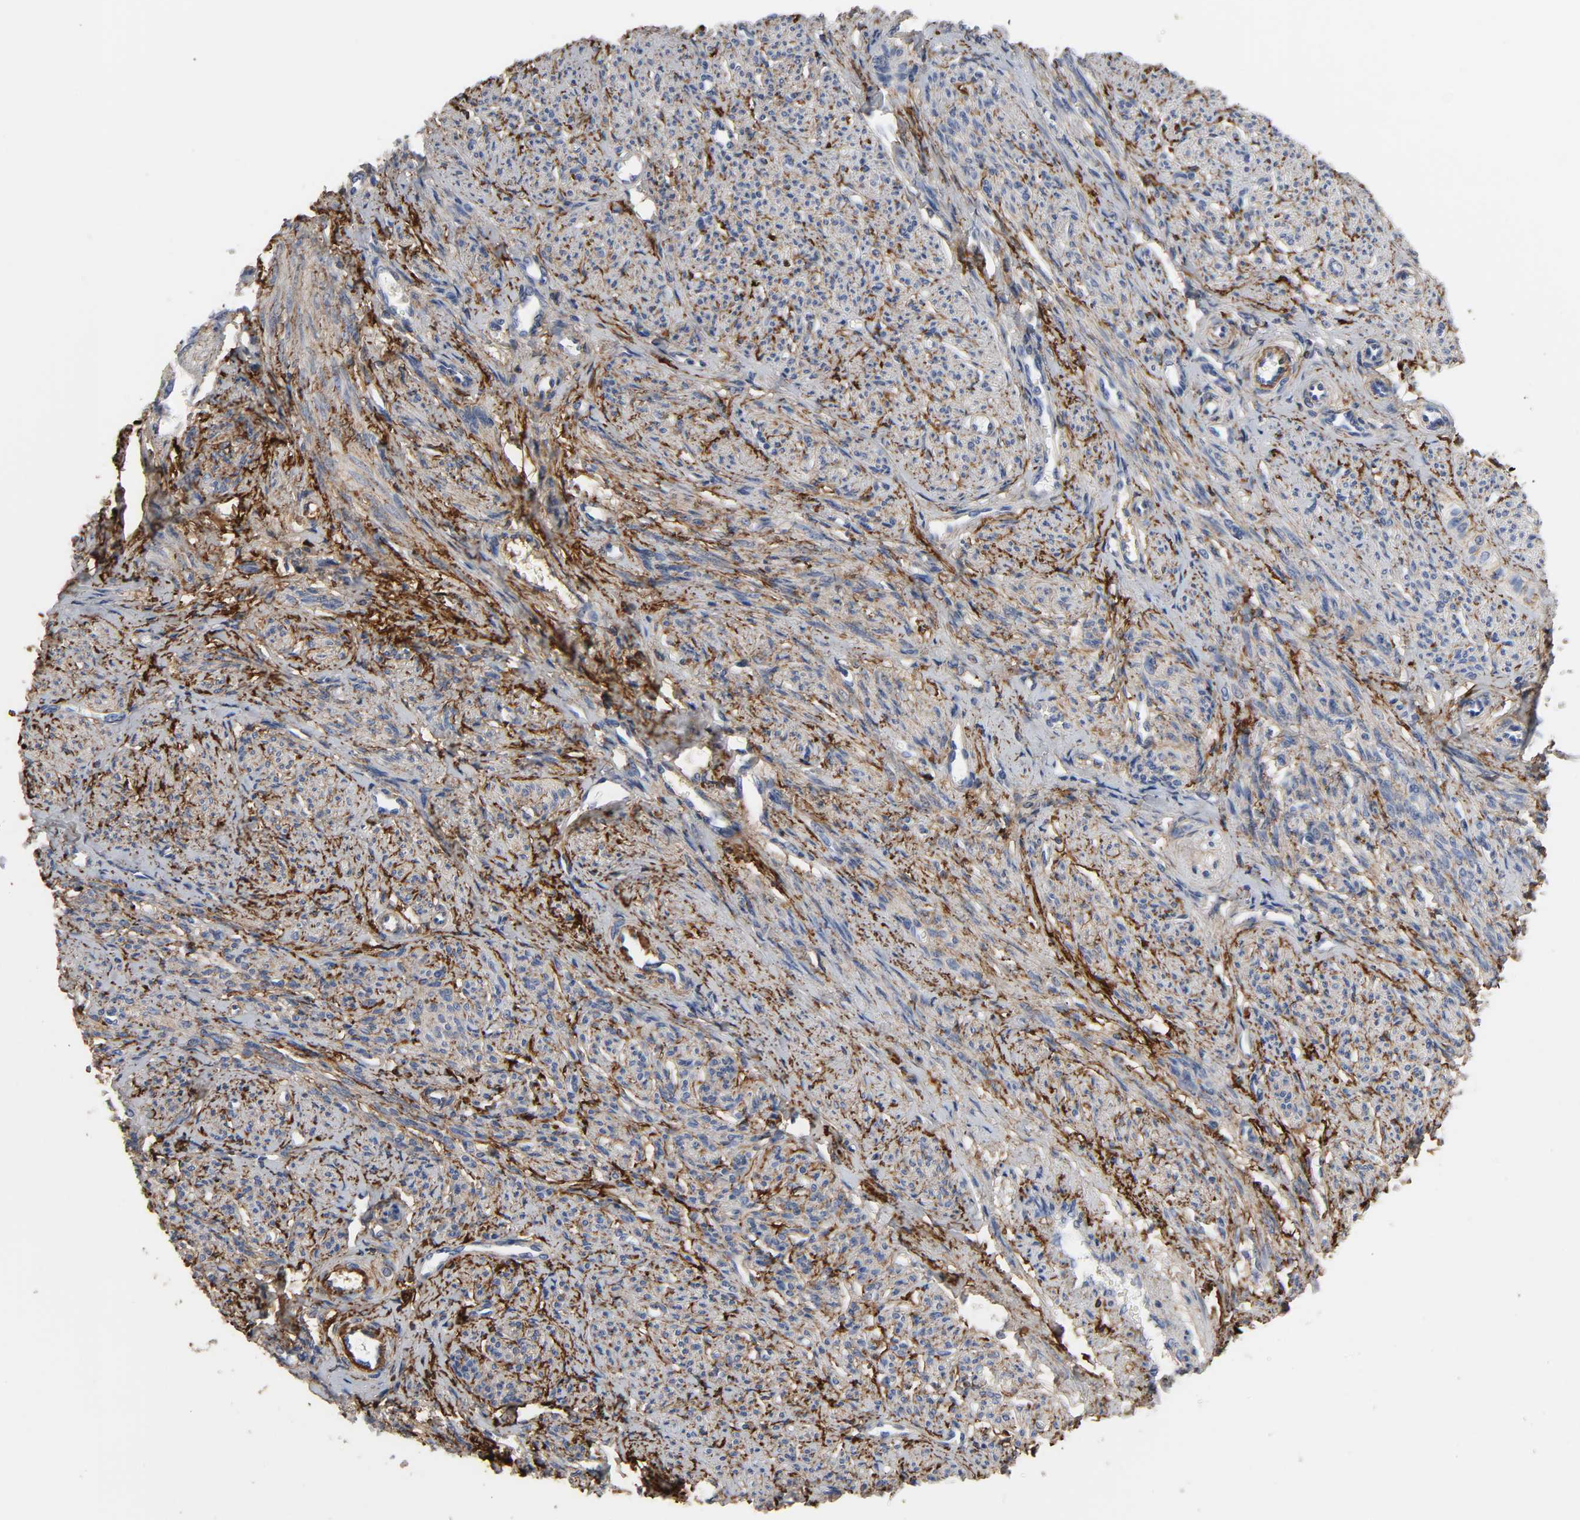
{"staining": {"intensity": "strong", "quantity": "25%-75%", "location": "cytoplasmic/membranous"}, "tissue": "smooth muscle", "cell_type": "Smooth muscle cells", "image_type": "normal", "snomed": [{"axis": "morphology", "description": "Normal tissue, NOS"}, {"axis": "topography", "description": "Smooth muscle"}], "caption": "The micrograph exhibits staining of normal smooth muscle, revealing strong cytoplasmic/membranous protein expression (brown color) within smooth muscle cells. Immunohistochemistry stains the protein in brown and the nuclei are stained blue.", "gene": "FBLN1", "patient": {"sex": "female", "age": 65}}